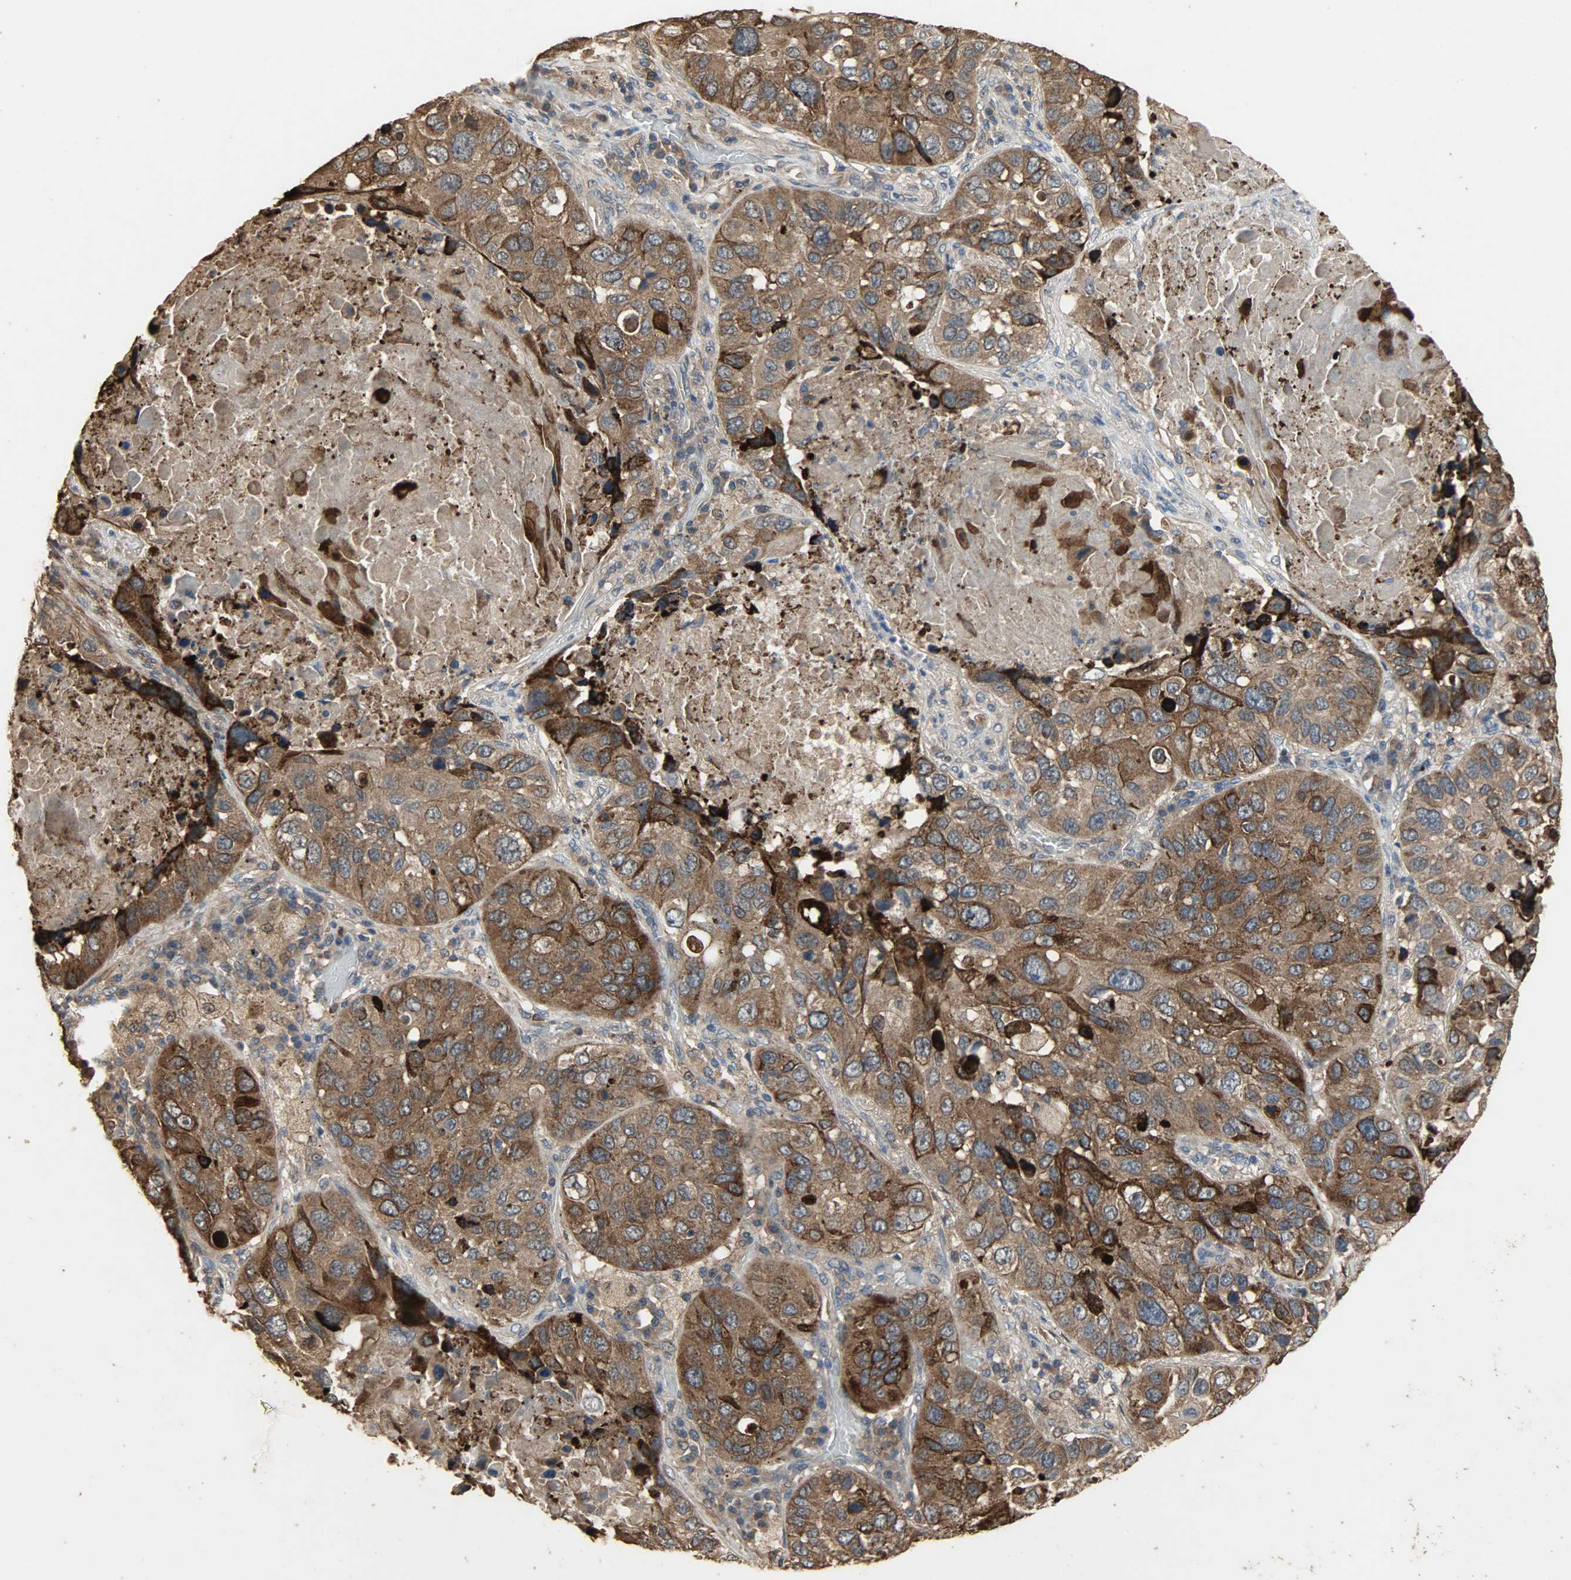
{"staining": {"intensity": "strong", "quantity": ">75%", "location": "cytoplasmic/membranous"}, "tissue": "lung cancer", "cell_type": "Tumor cells", "image_type": "cancer", "snomed": [{"axis": "morphology", "description": "Squamous cell carcinoma, NOS"}, {"axis": "topography", "description": "Lung"}], "caption": "A high amount of strong cytoplasmic/membranous positivity is identified in about >75% of tumor cells in lung cancer tissue.", "gene": "CDKN2C", "patient": {"sex": "male", "age": 57}}